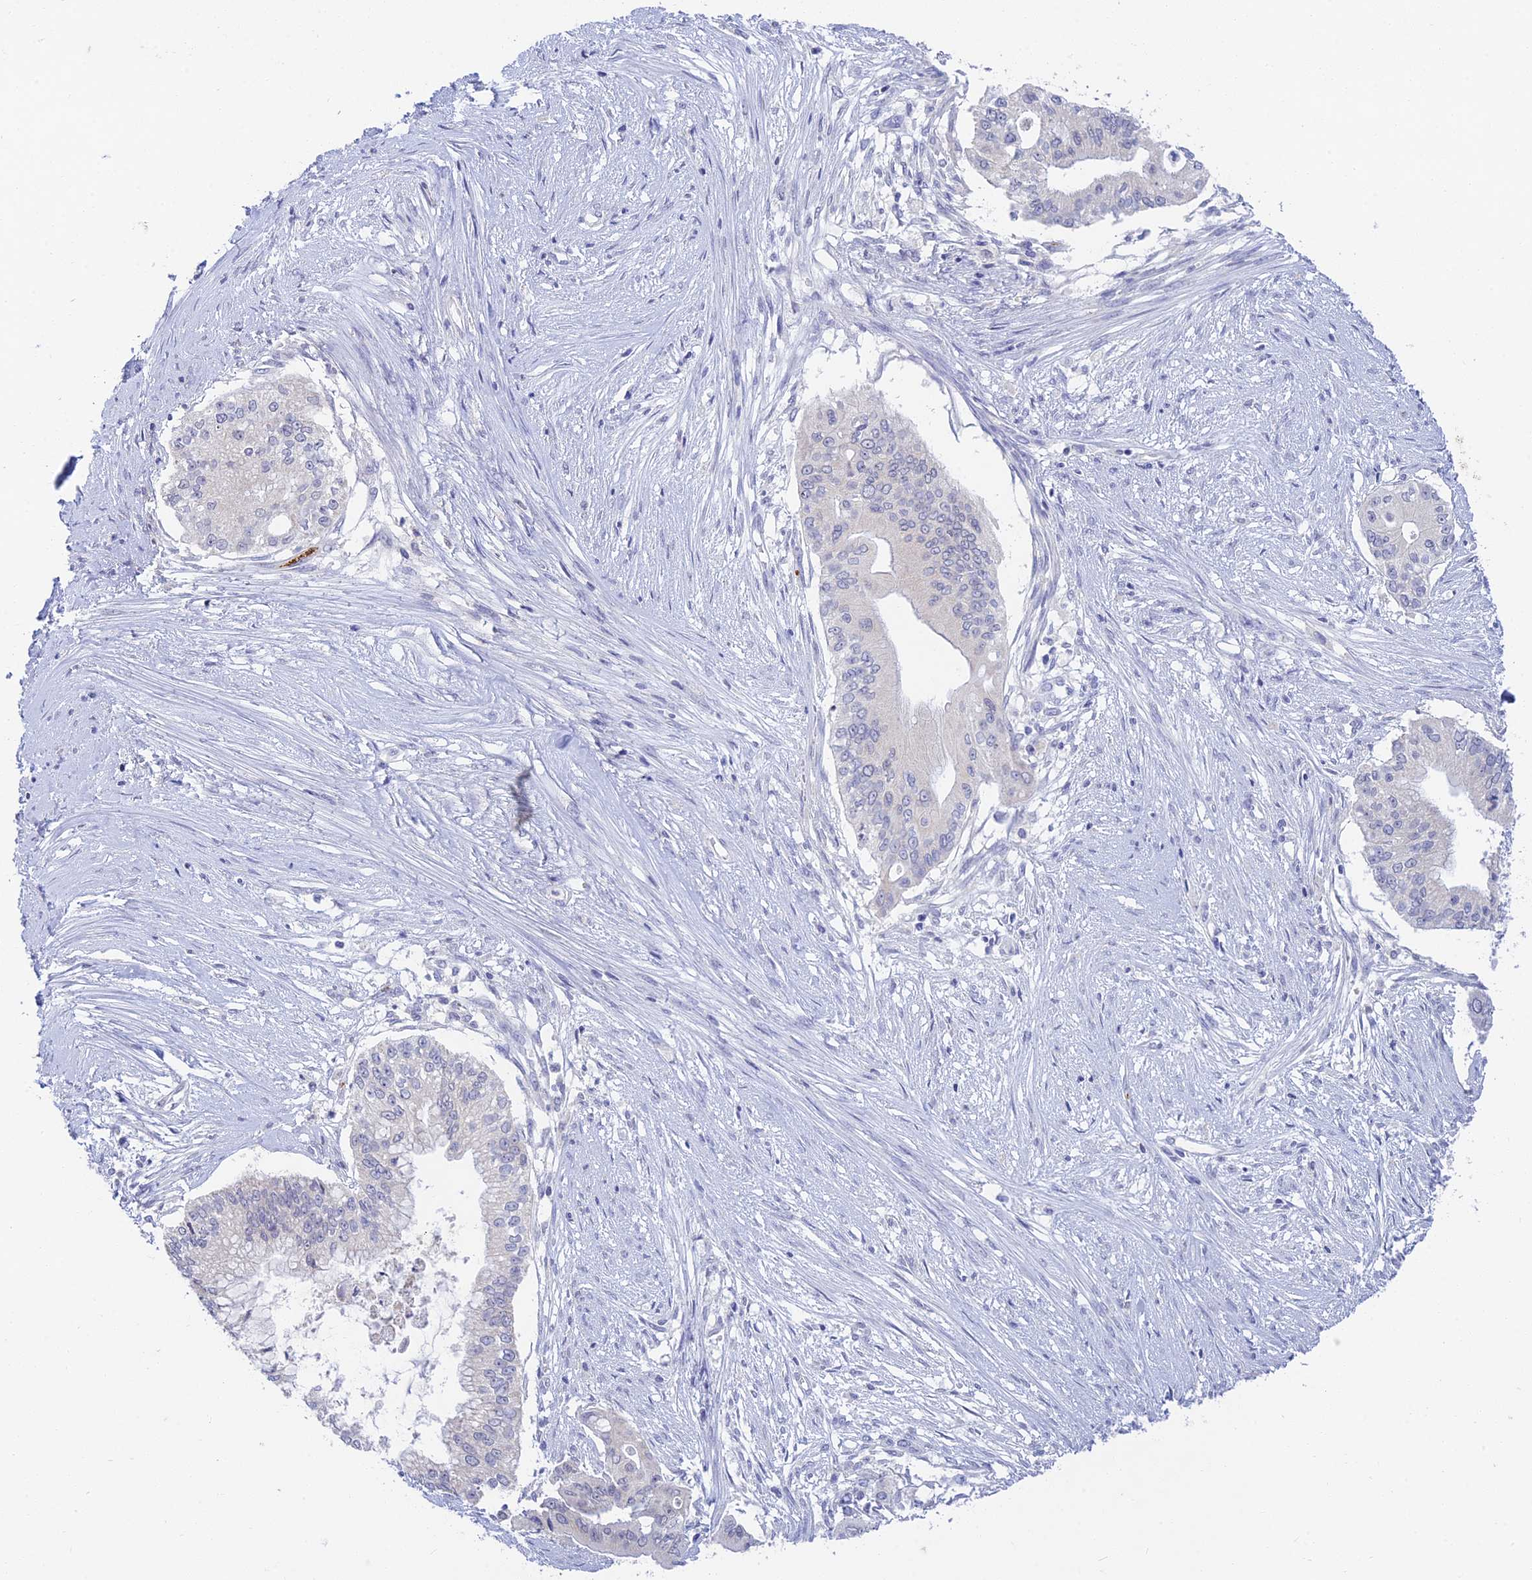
{"staining": {"intensity": "negative", "quantity": "none", "location": "none"}, "tissue": "pancreatic cancer", "cell_type": "Tumor cells", "image_type": "cancer", "snomed": [{"axis": "morphology", "description": "Adenocarcinoma, NOS"}, {"axis": "topography", "description": "Pancreas"}], "caption": "A high-resolution histopathology image shows immunohistochemistry (IHC) staining of pancreatic adenocarcinoma, which displays no significant positivity in tumor cells.", "gene": "TMEM40", "patient": {"sex": "male", "age": 46}}